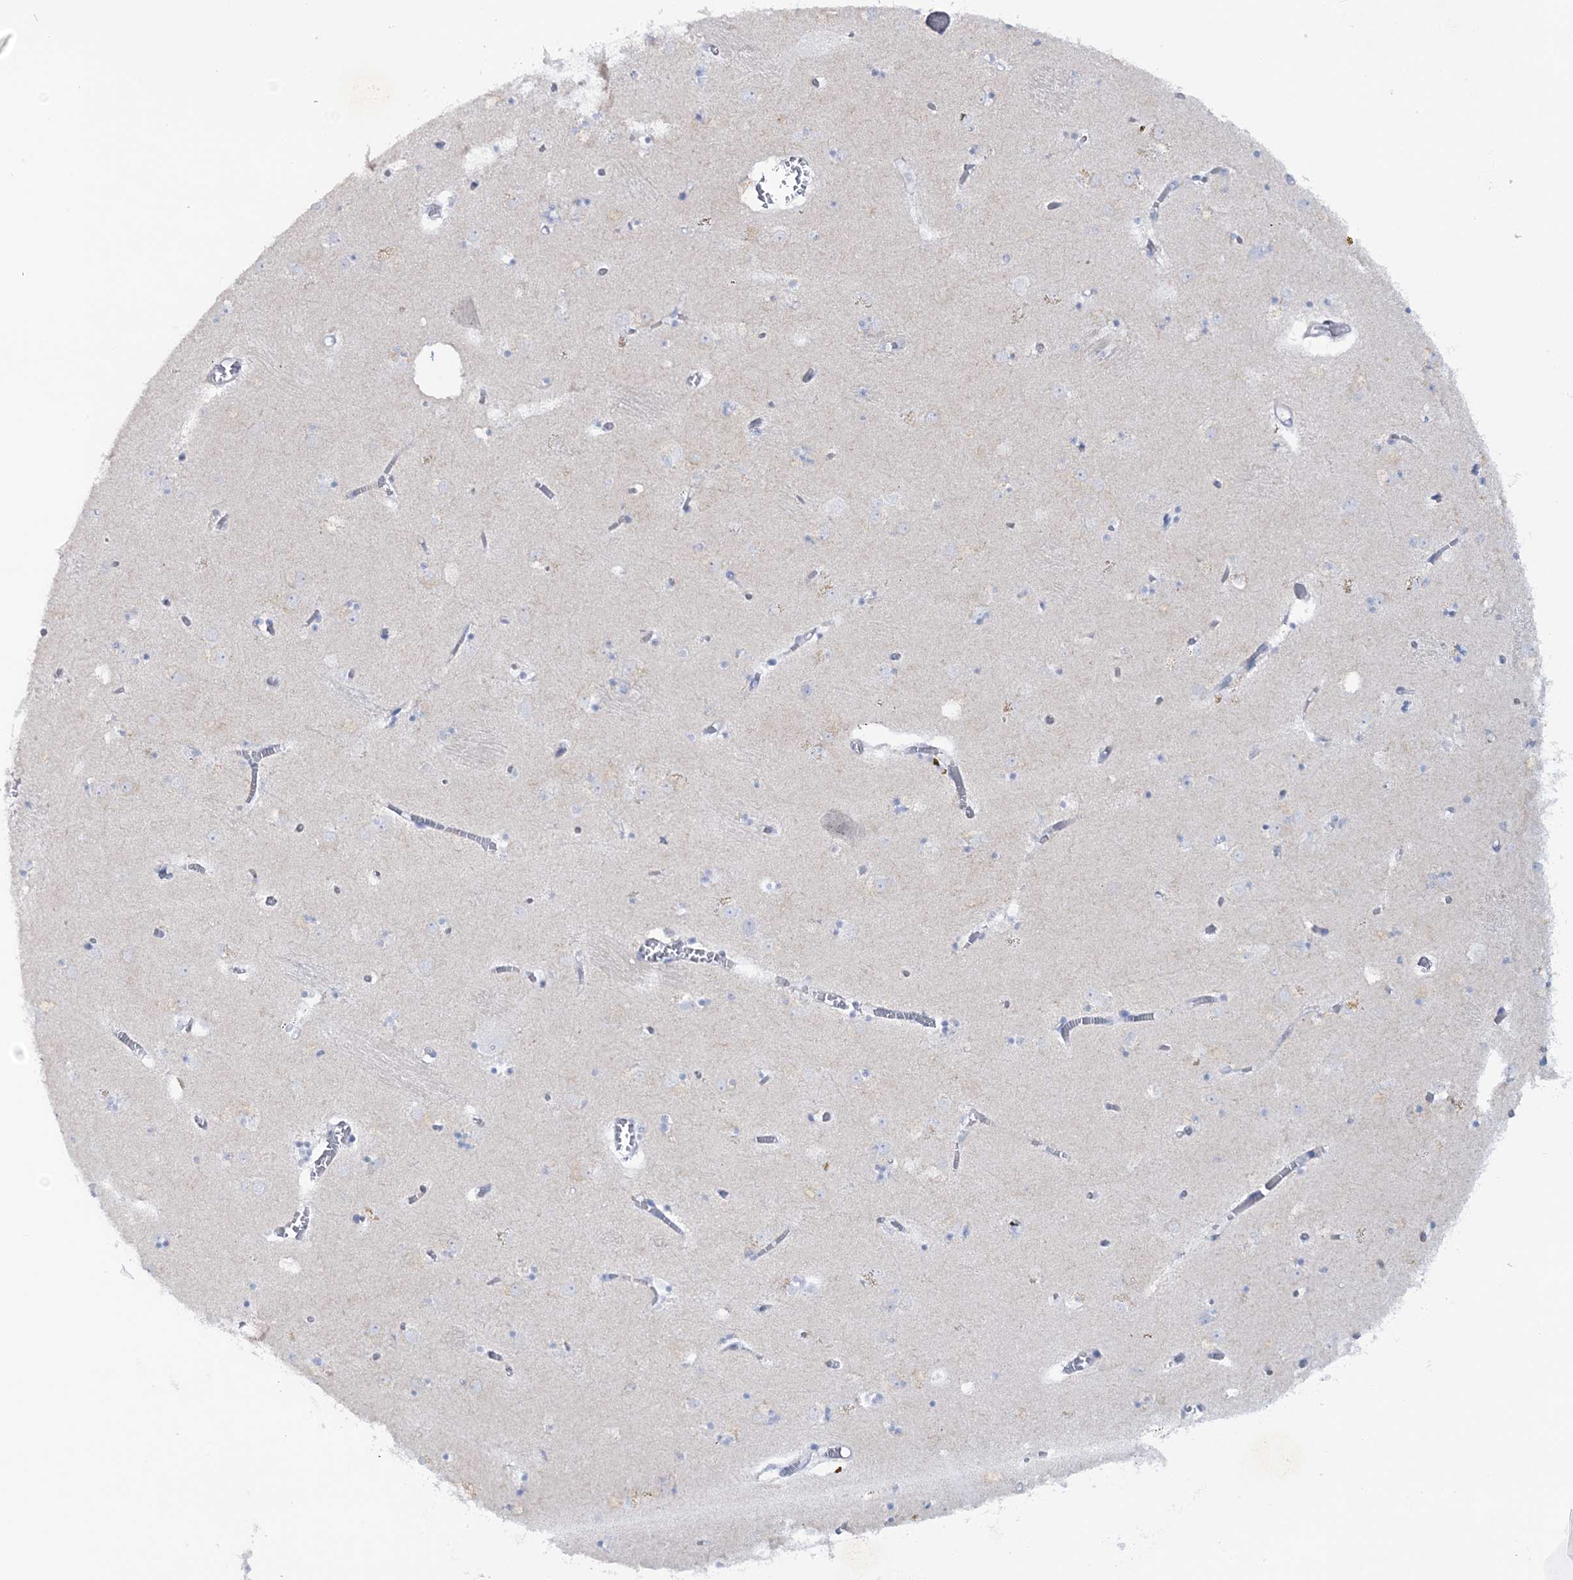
{"staining": {"intensity": "negative", "quantity": "none", "location": "none"}, "tissue": "caudate", "cell_type": "Glial cells", "image_type": "normal", "snomed": [{"axis": "morphology", "description": "Normal tissue, NOS"}, {"axis": "topography", "description": "Lateral ventricle wall"}], "caption": "IHC of unremarkable human caudate shows no expression in glial cells. Brightfield microscopy of immunohistochemistry (IHC) stained with DAB (3,3'-diaminobenzidine) (brown) and hematoxylin (blue), captured at high magnification.", "gene": "WDSUB1", "patient": {"sex": "male", "age": 70}}